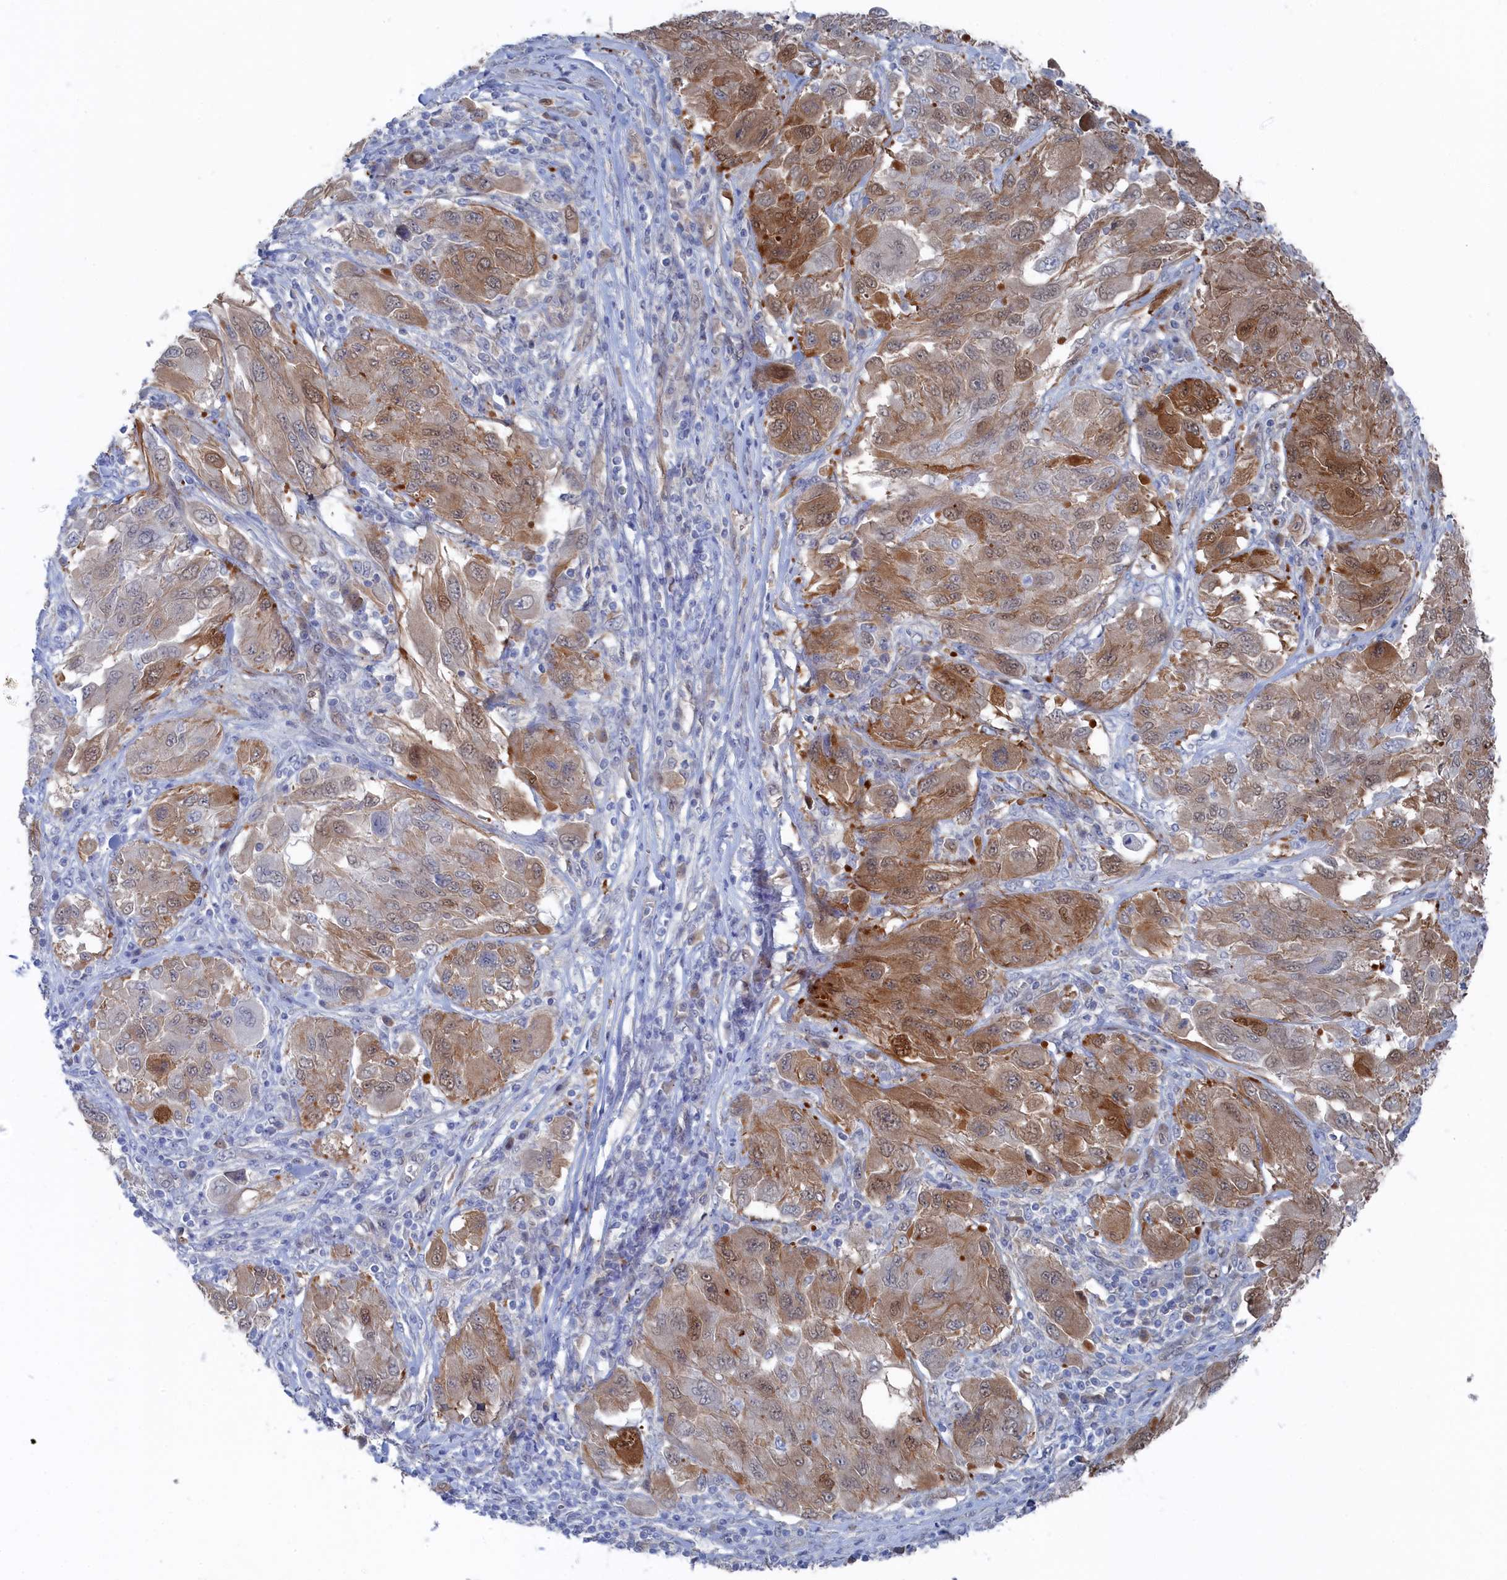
{"staining": {"intensity": "moderate", "quantity": "25%-75%", "location": "cytoplasmic/membranous,nuclear"}, "tissue": "melanoma", "cell_type": "Tumor cells", "image_type": "cancer", "snomed": [{"axis": "morphology", "description": "Malignant melanoma, NOS"}, {"axis": "topography", "description": "Skin"}], "caption": "IHC image of neoplastic tissue: human melanoma stained using IHC reveals medium levels of moderate protein expression localized specifically in the cytoplasmic/membranous and nuclear of tumor cells, appearing as a cytoplasmic/membranous and nuclear brown color.", "gene": "IRGQ", "patient": {"sex": "female", "age": 91}}